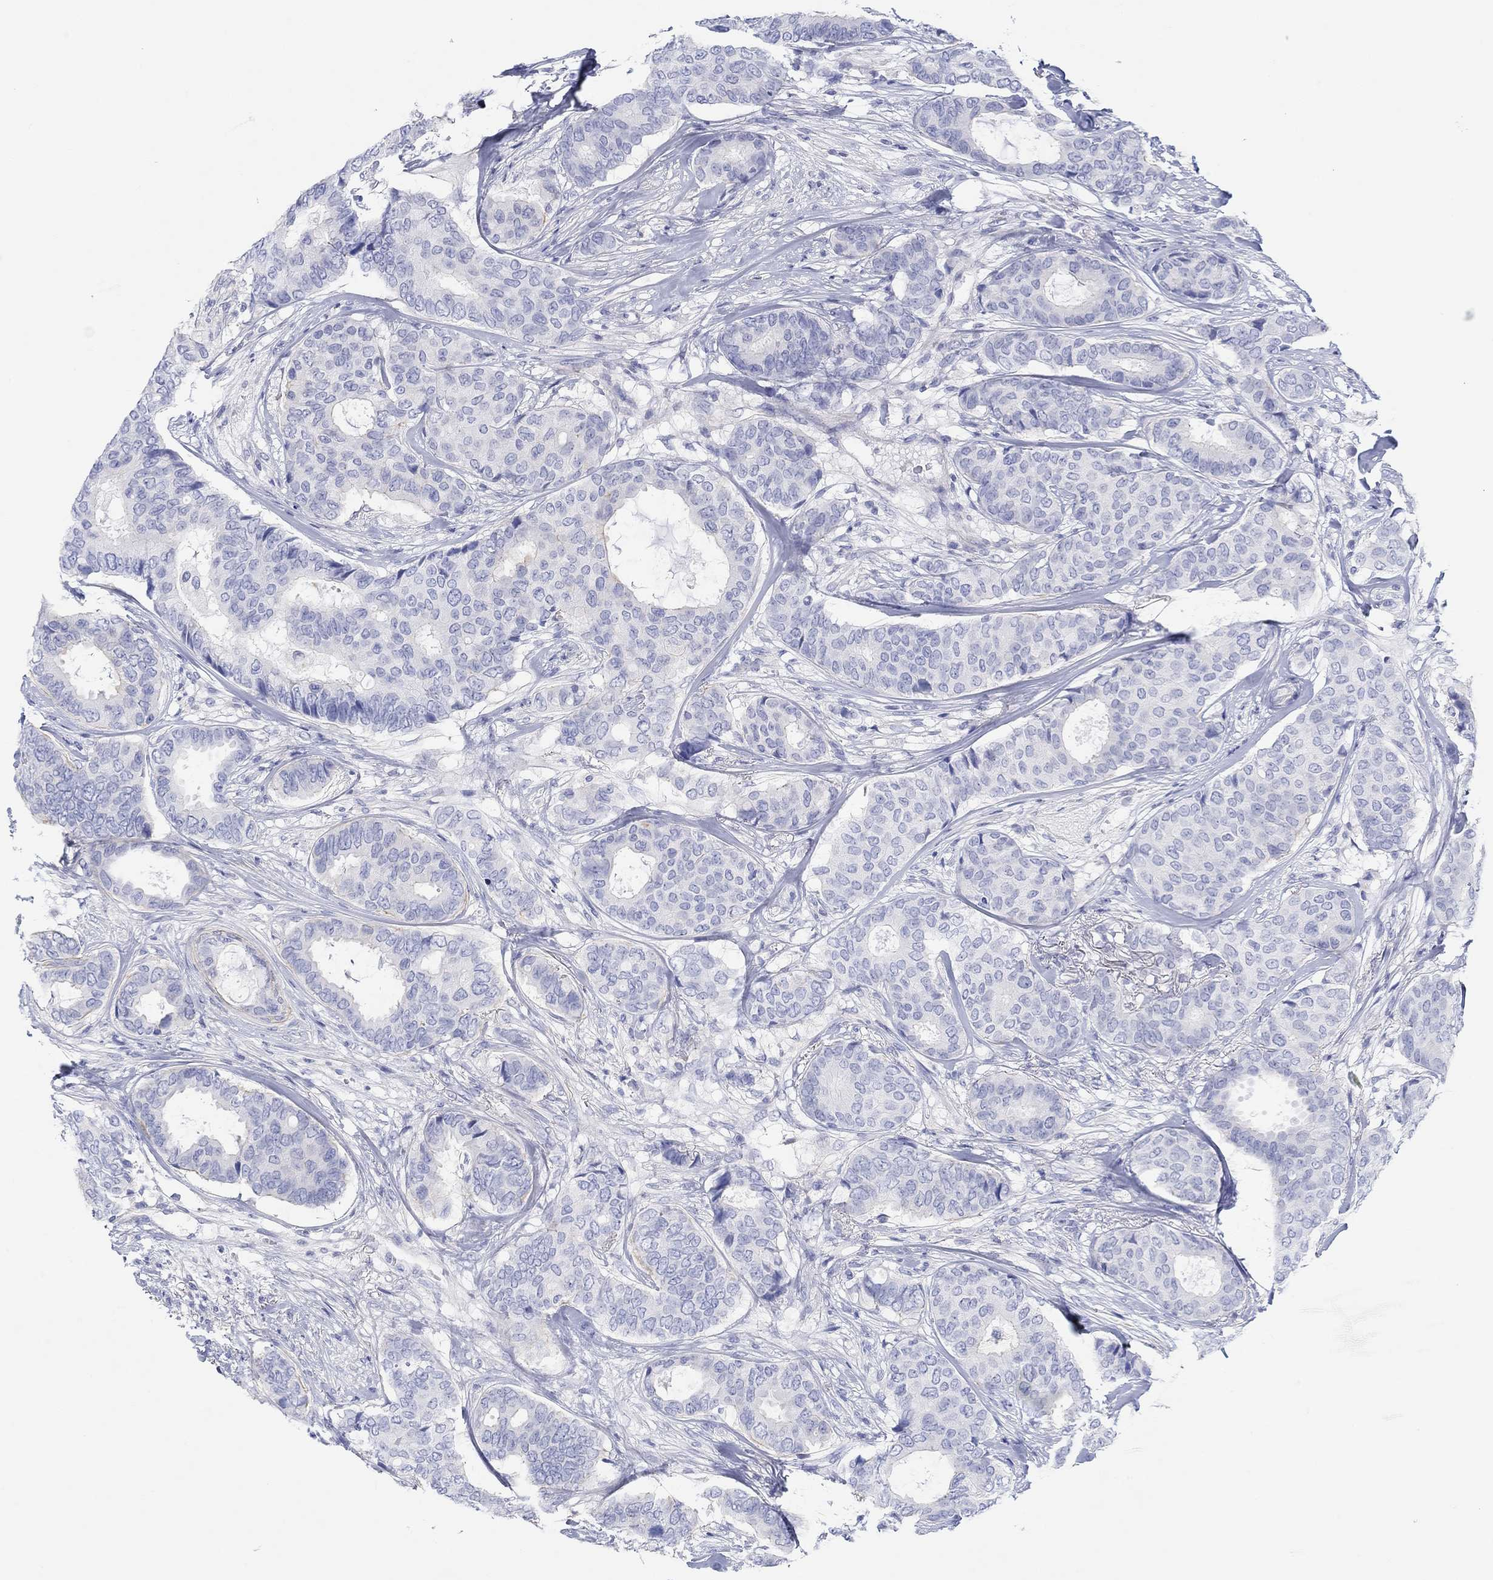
{"staining": {"intensity": "negative", "quantity": "none", "location": "none"}, "tissue": "breast cancer", "cell_type": "Tumor cells", "image_type": "cancer", "snomed": [{"axis": "morphology", "description": "Duct carcinoma"}, {"axis": "topography", "description": "Breast"}], "caption": "IHC of human breast cancer demonstrates no staining in tumor cells.", "gene": "PPIL6", "patient": {"sex": "female", "age": 75}}